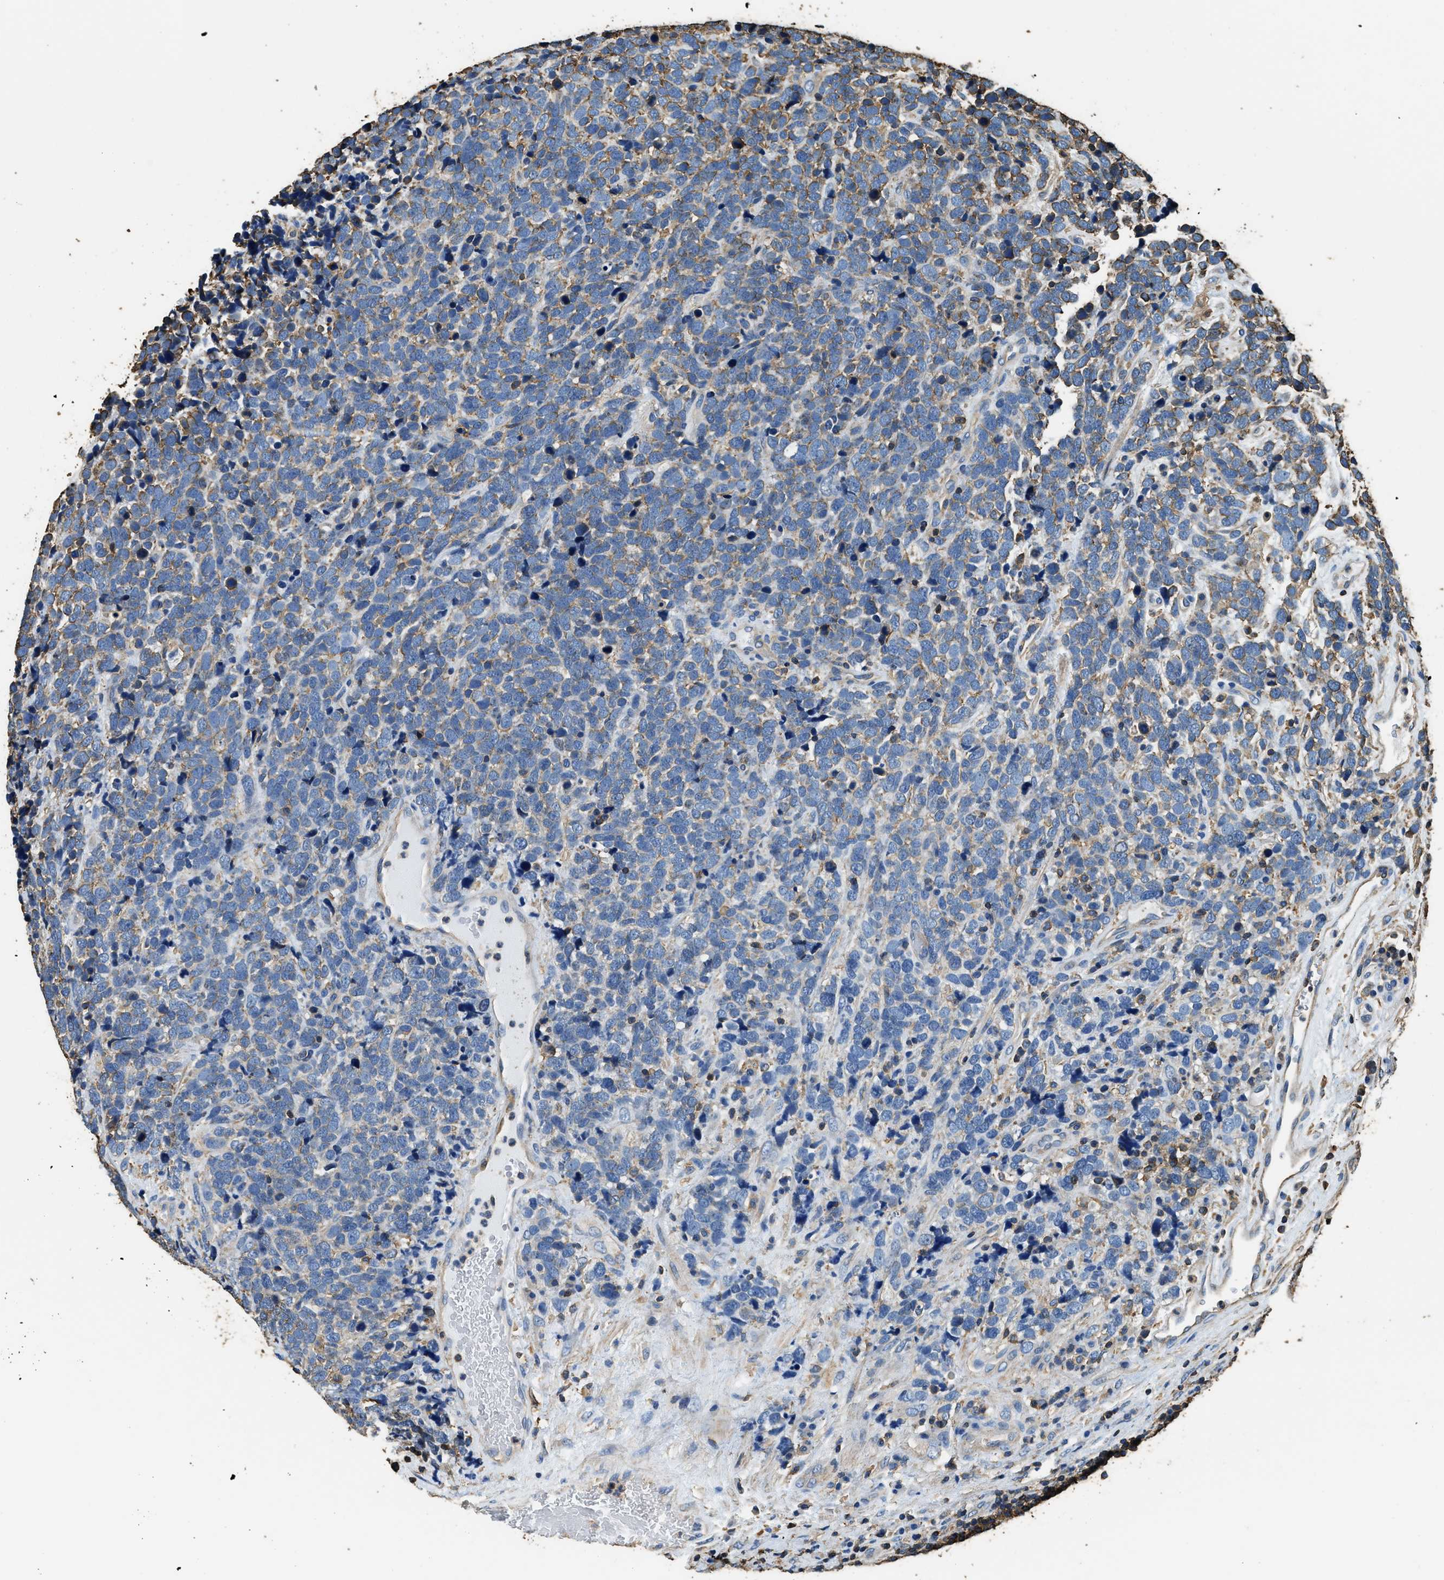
{"staining": {"intensity": "weak", "quantity": "25%-75%", "location": "cytoplasmic/membranous"}, "tissue": "urothelial cancer", "cell_type": "Tumor cells", "image_type": "cancer", "snomed": [{"axis": "morphology", "description": "Urothelial carcinoma, High grade"}, {"axis": "topography", "description": "Urinary bladder"}], "caption": "Protein expression analysis of urothelial carcinoma (high-grade) demonstrates weak cytoplasmic/membranous positivity in about 25%-75% of tumor cells.", "gene": "ACCS", "patient": {"sex": "female", "age": 82}}